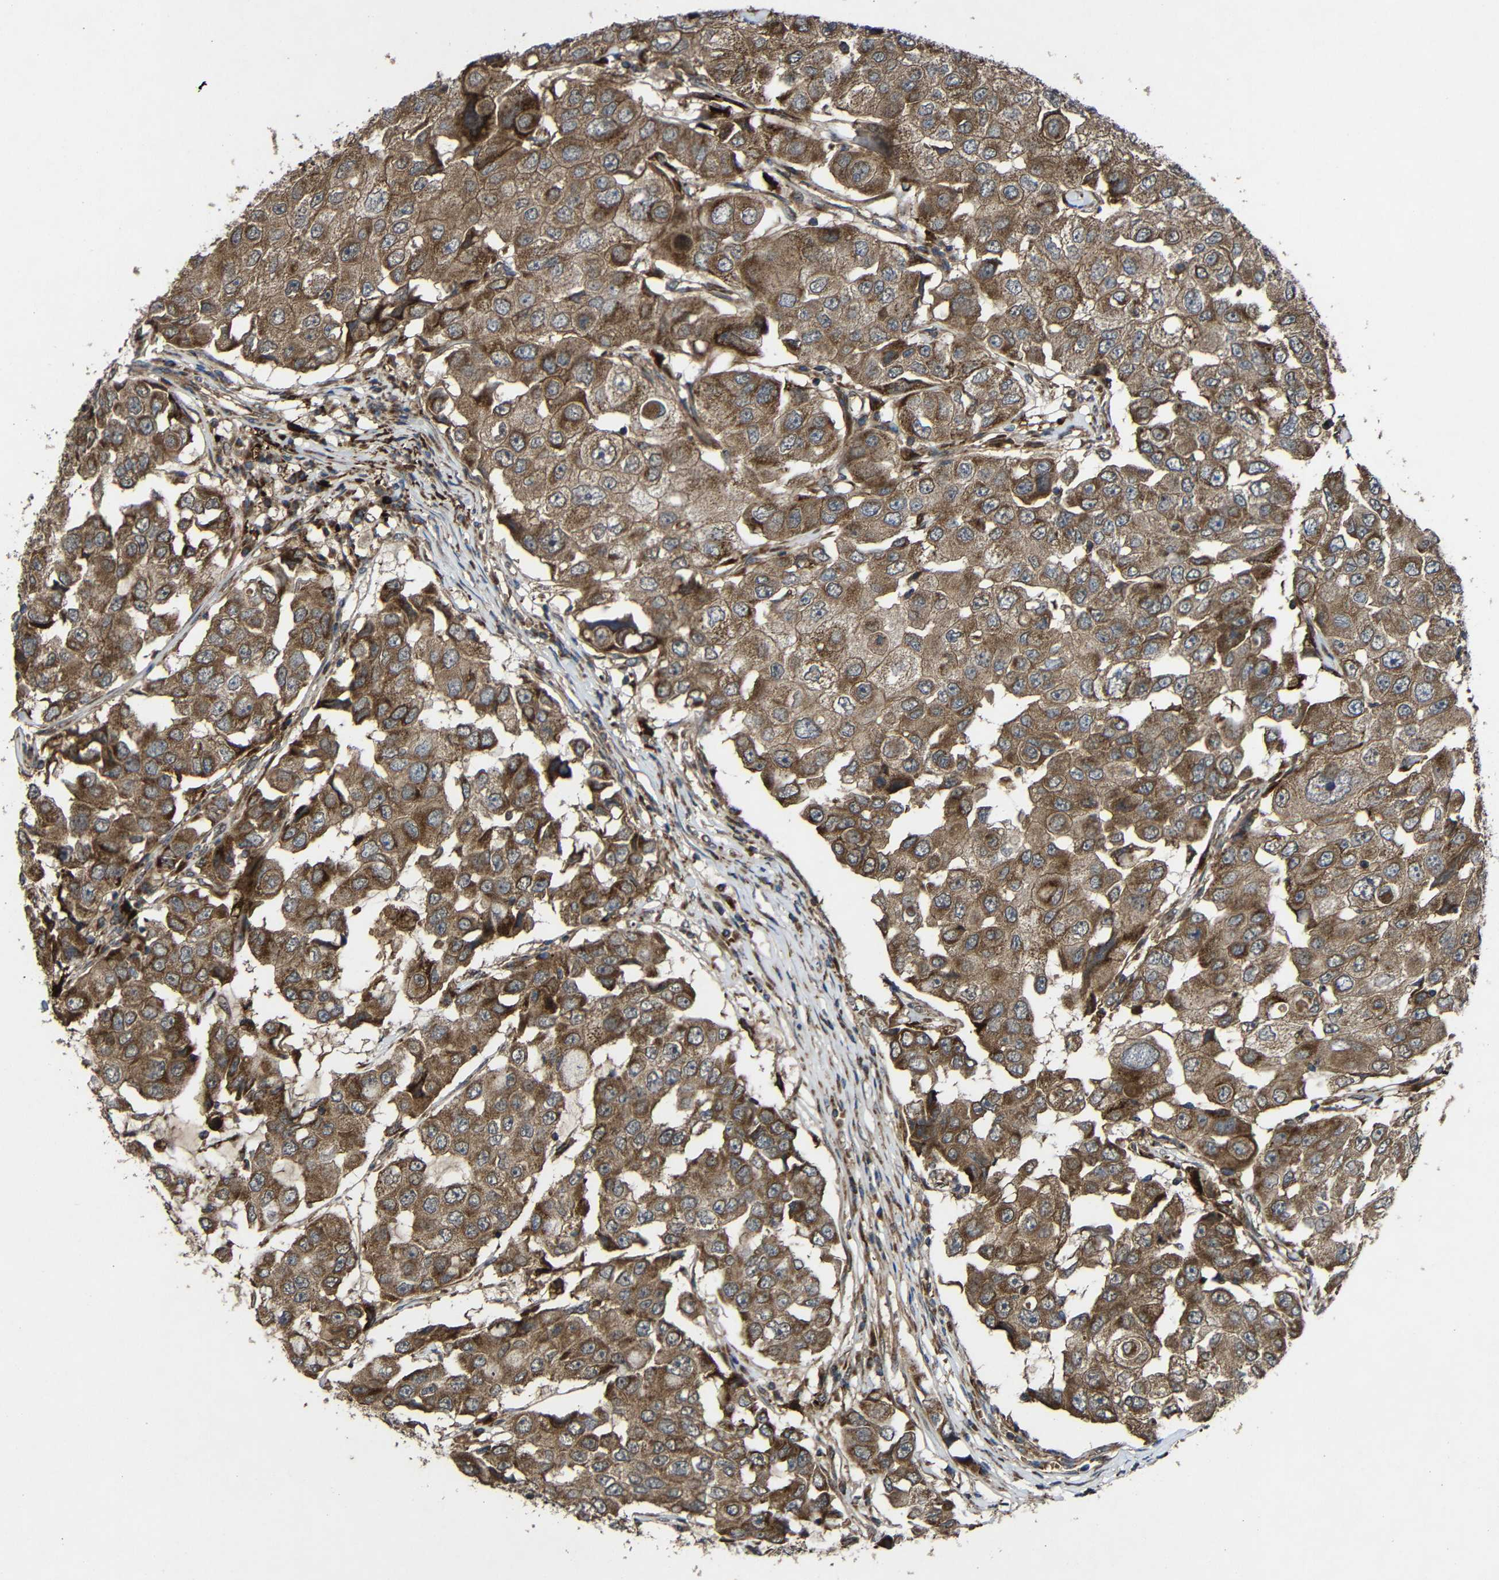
{"staining": {"intensity": "moderate", "quantity": ">75%", "location": "cytoplasmic/membranous"}, "tissue": "breast cancer", "cell_type": "Tumor cells", "image_type": "cancer", "snomed": [{"axis": "morphology", "description": "Duct carcinoma"}, {"axis": "topography", "description": "Breast"}], "caption": "Immunohistochemical staining of breast cancer shows medium levels of moderate cytoplasmic/membranous protein positivity in approximately >75% of tumor cells.", "gene": "C1GALT1", "patient": {"sex": "female", "age": 27}}